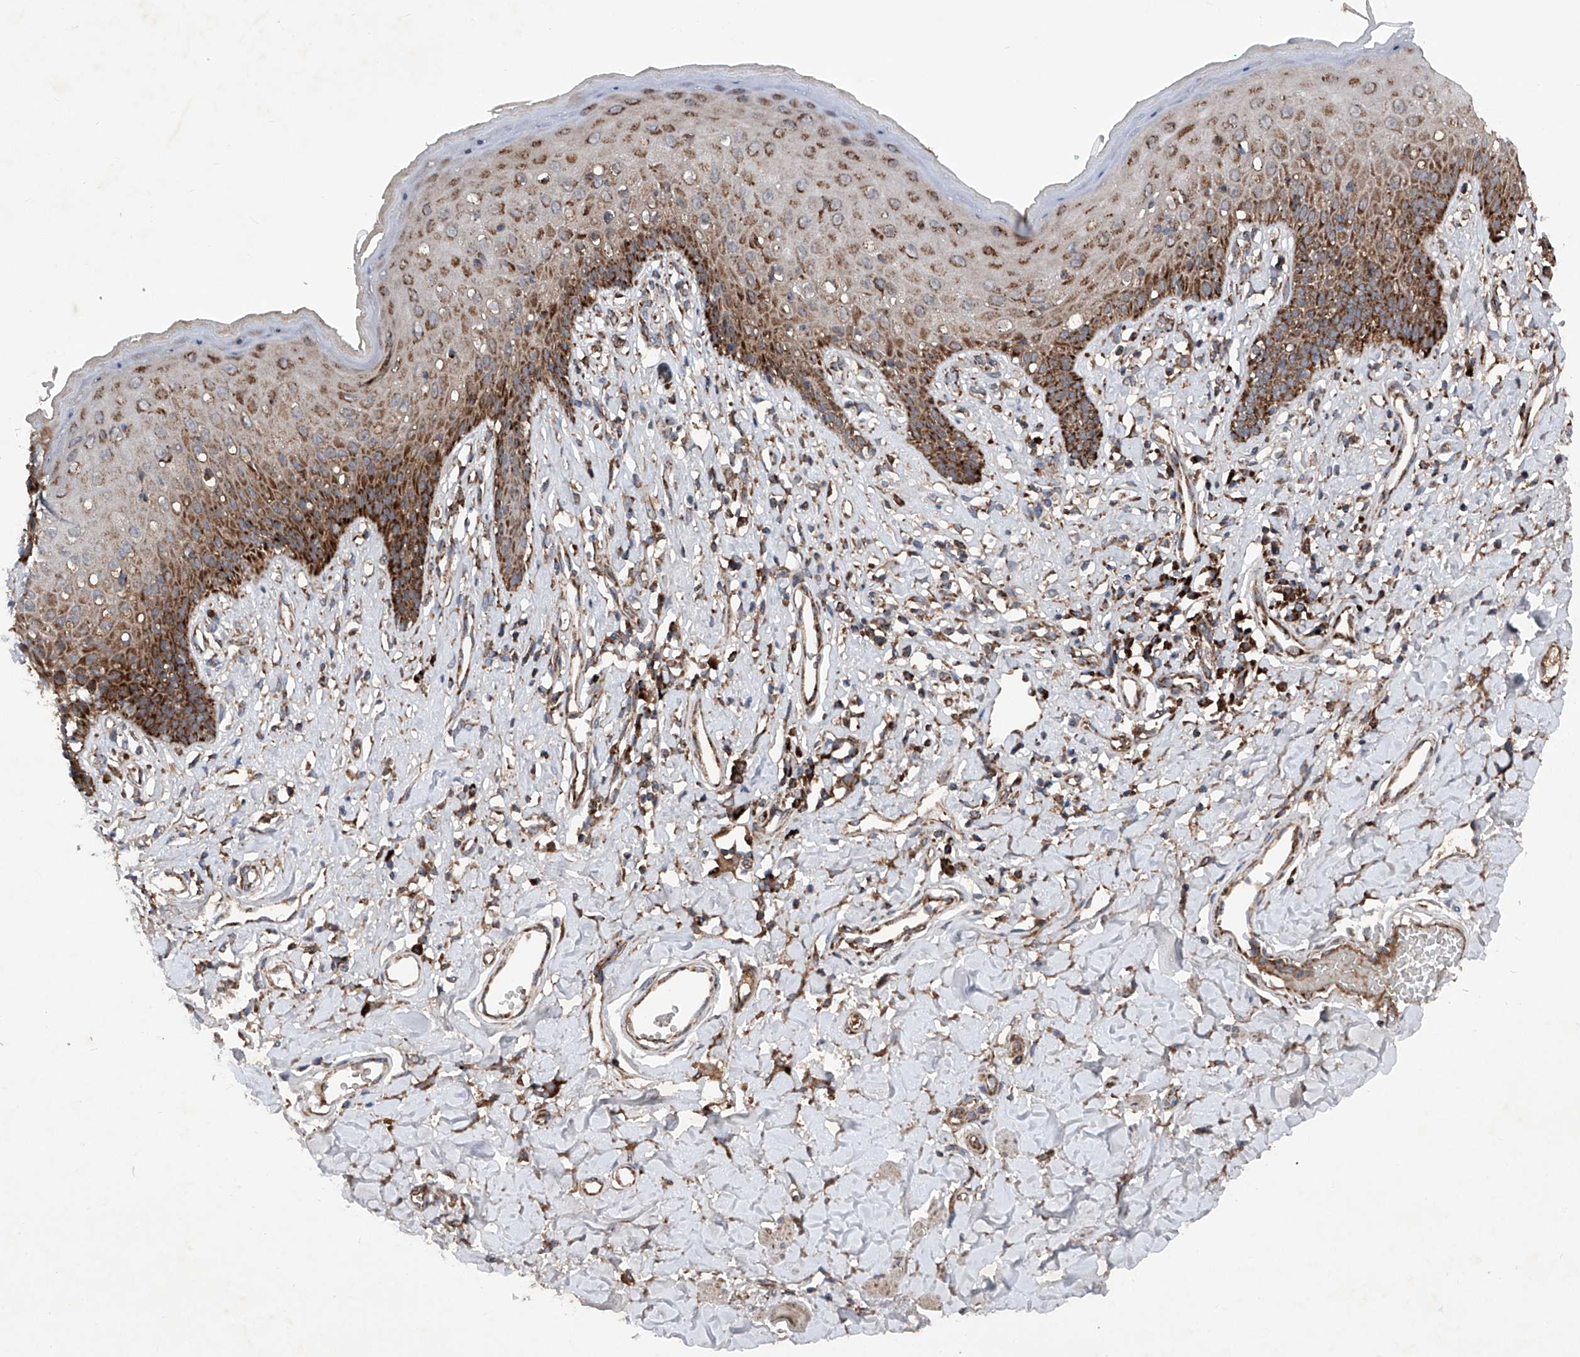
{"staining": {"intensity": "strong", "quantity": ">75%", "location": "cytoplasmic/membranous"}, "tissue": "skin", "cell_type": "Epidermal cells", "image_type": "normal", "snomed": [{"axis": "morphology", "description": "Normal tissue, NOS"}, {"axis": "morphology", "description": "Squamous cell carcinoma, NOS"}, {"axis": "topography", "description": "Vulva"}], "caption": "This is an image of immunohistochemistry staining of normal skin, which shows strong staining in the cytoplasmic/membranous of epidermal cells.", "gene": "DAD1", "patient": {"sex": "female", "age": 85}}